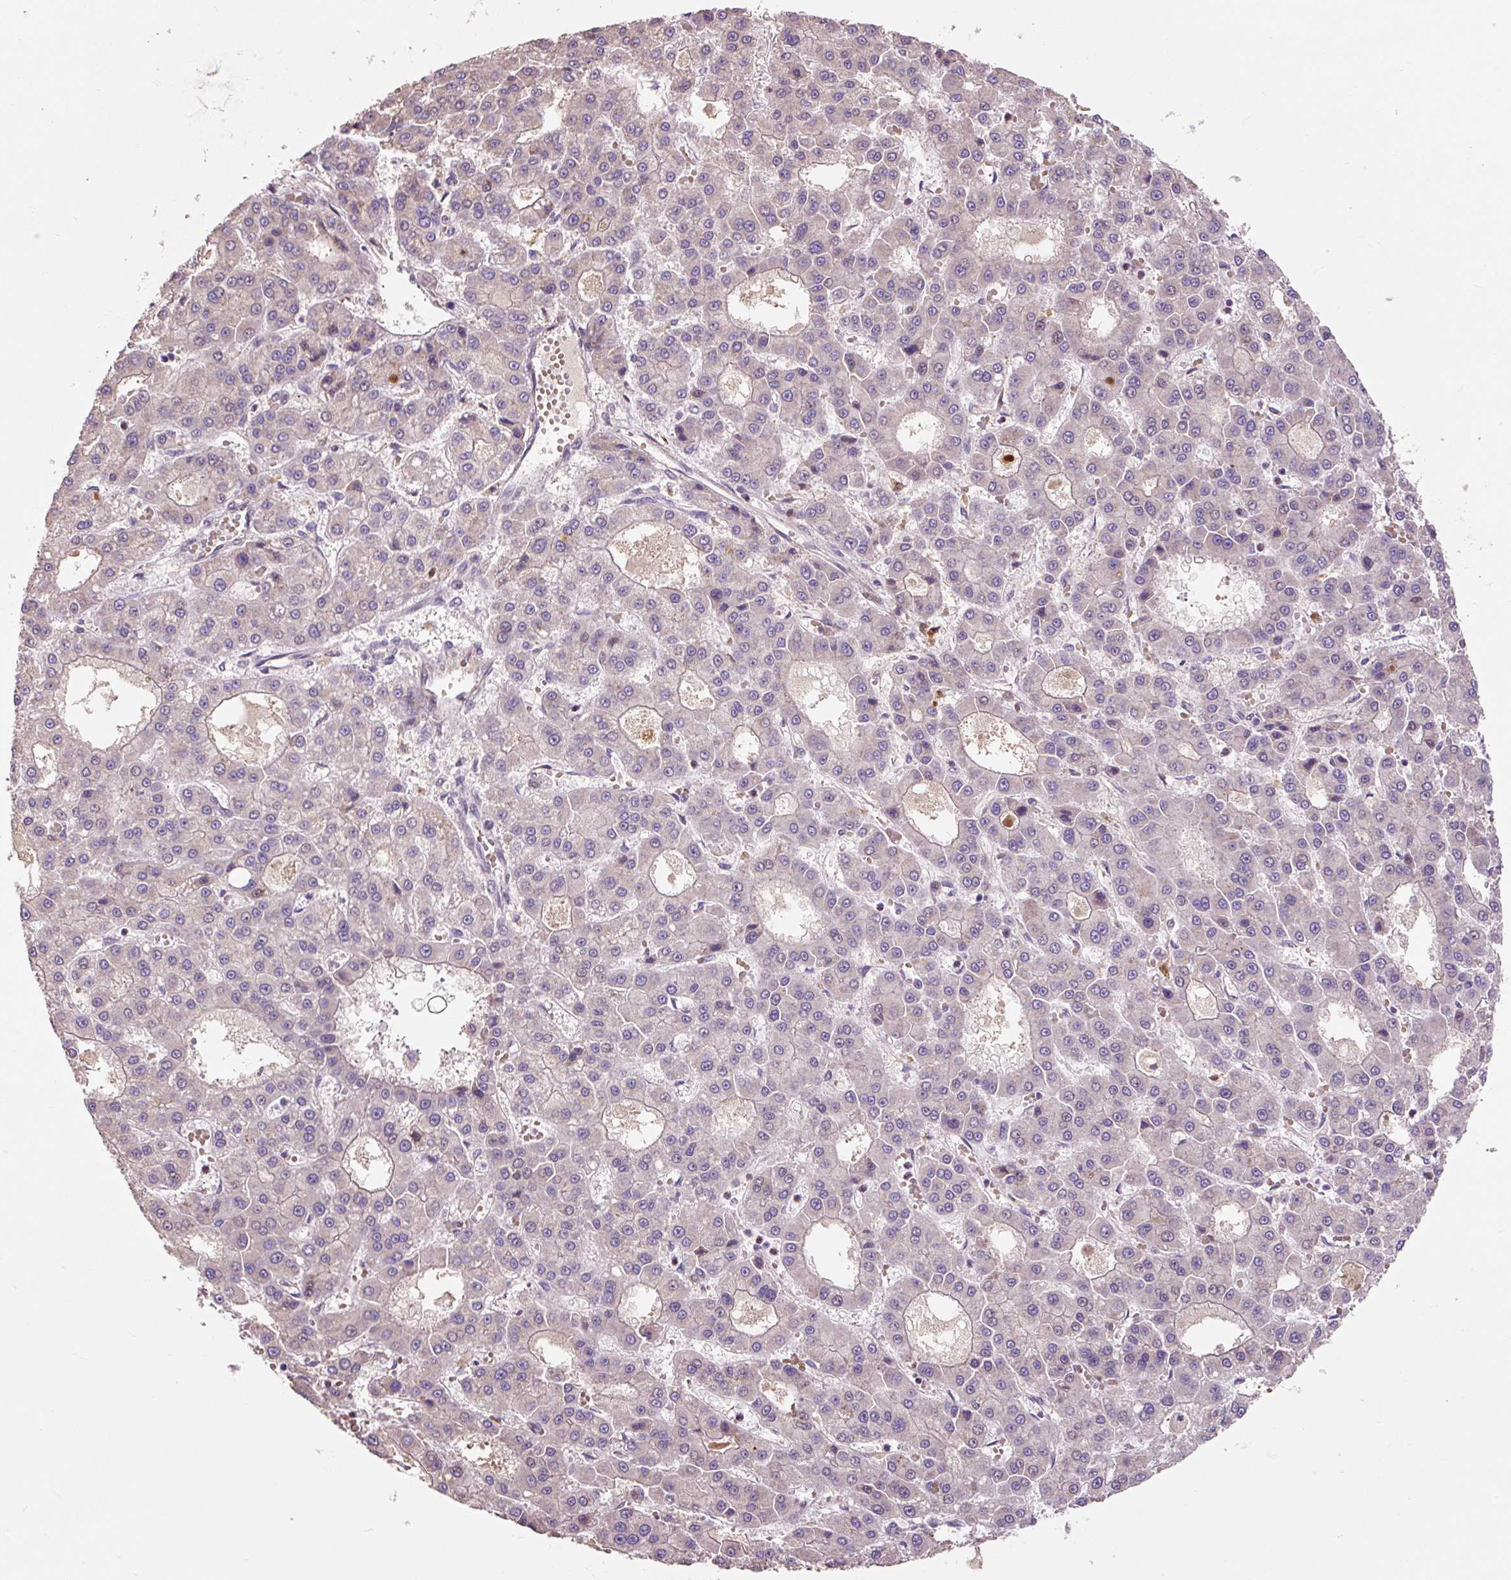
{"staining": {"intensity": "negative", "quantity": "none", "location": "none"}, "tissue": "liver cancer", "cell_type": "Tumor cells", "image_type": "cancer", "snomed": [{"axis": "morphology", "description": "Carcinoma, Hepatocellular, NOS"}, {"axis": "topography", "description": "Liver"}], "caption": "Tumor cells show no significant protein staining in liver cancer. (Immunohistochemistry, brightfield microscopy, high magnification).", "gene": "PRIMPOL", "patient": {"sex": "male", "age": 70}}